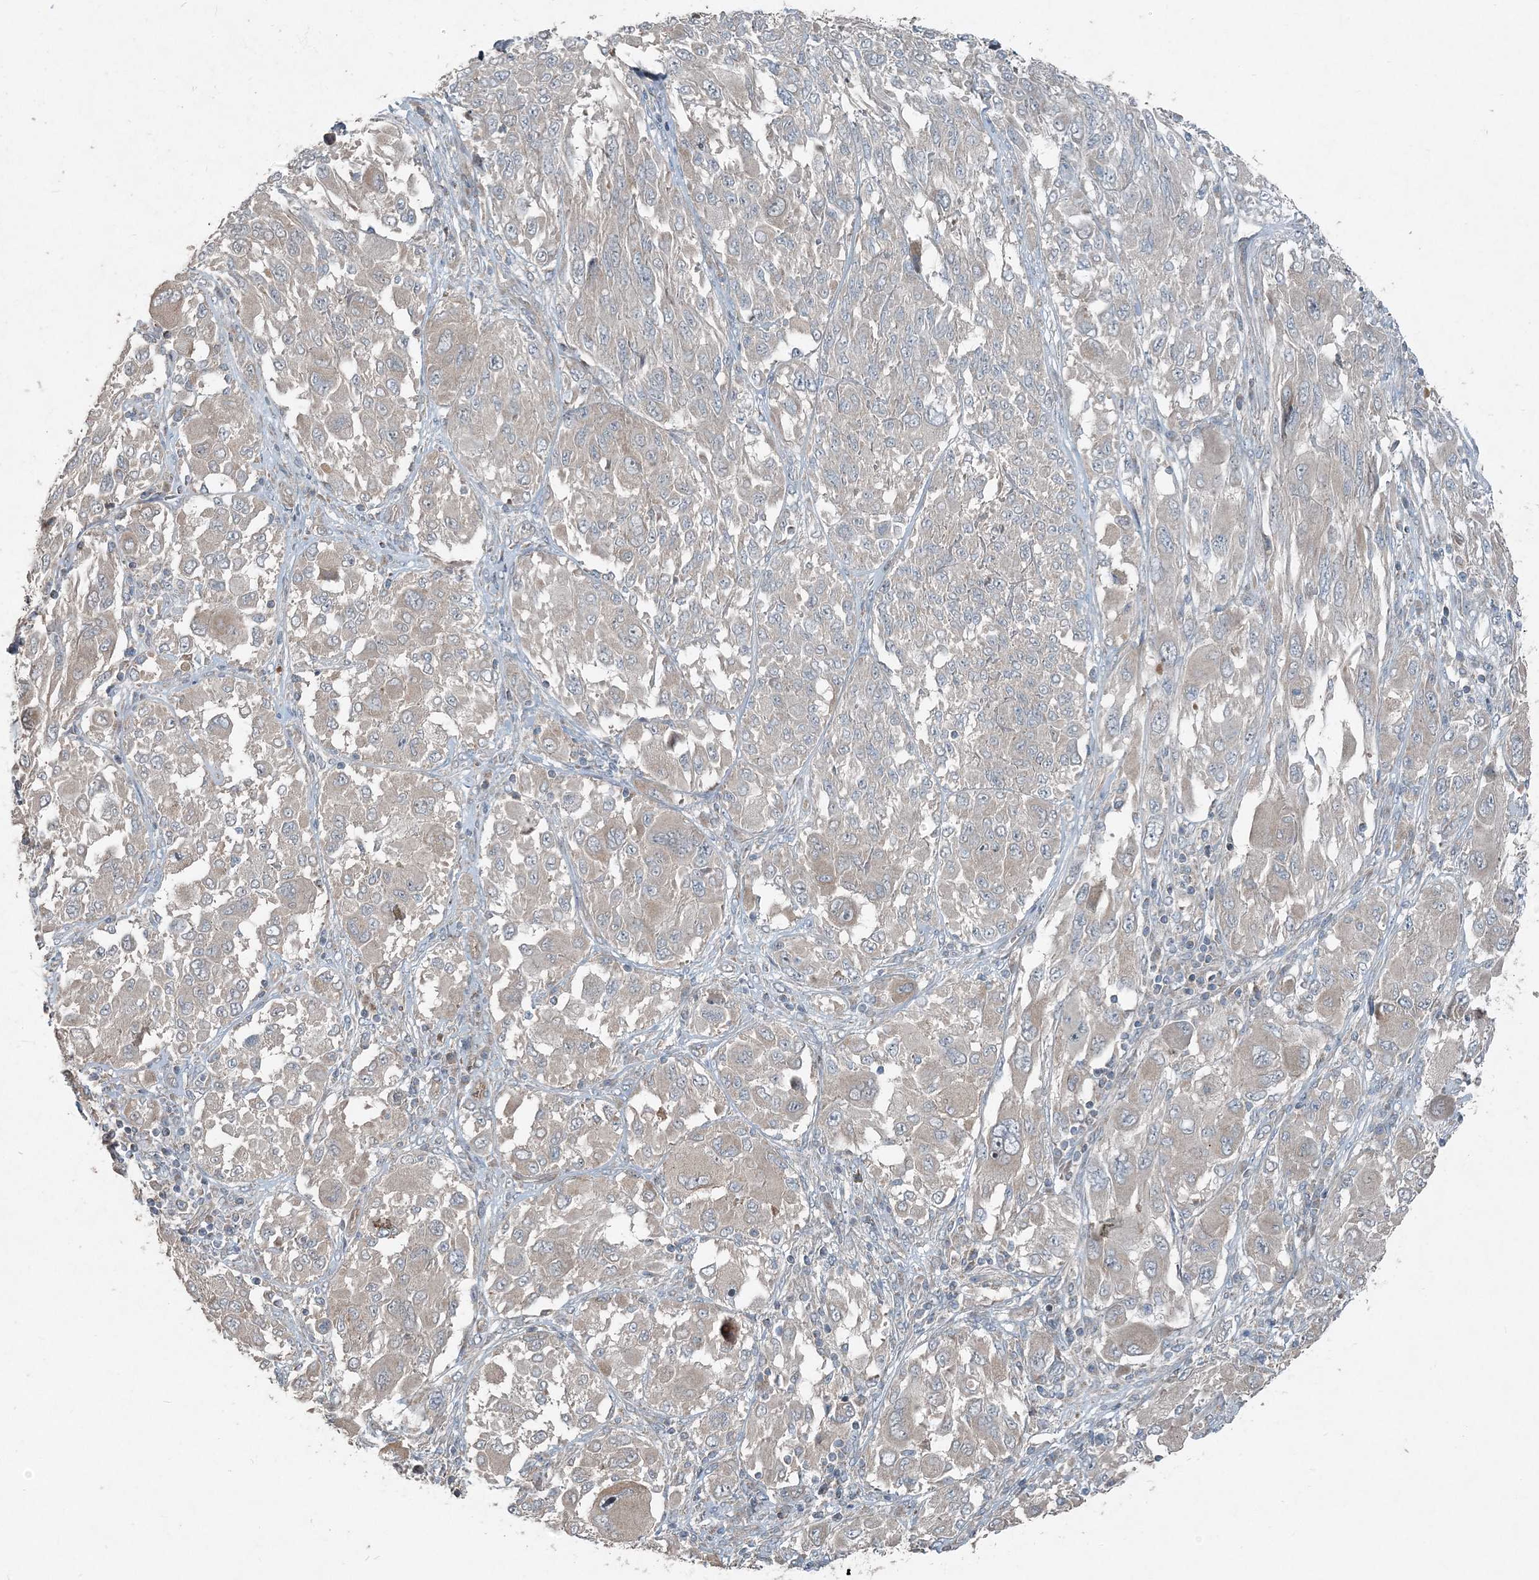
{"staining": {"intensity": "negative", "quantity": "none", "location": "none"}, "tissue": "melanoma", "cell_type": "Tumor cells", "image_type": "cancer", "snomed": [{"axis": "morphology", "description": "Malignant melanoma, NOS"}, {"axis": "topography", "description": "Skin"}], "caption": "The photomicrograph exhibits no significant expression in tumor cells of melanoma.", "gene": "INTU", "patient": {"sex": "female", "age": 91}}